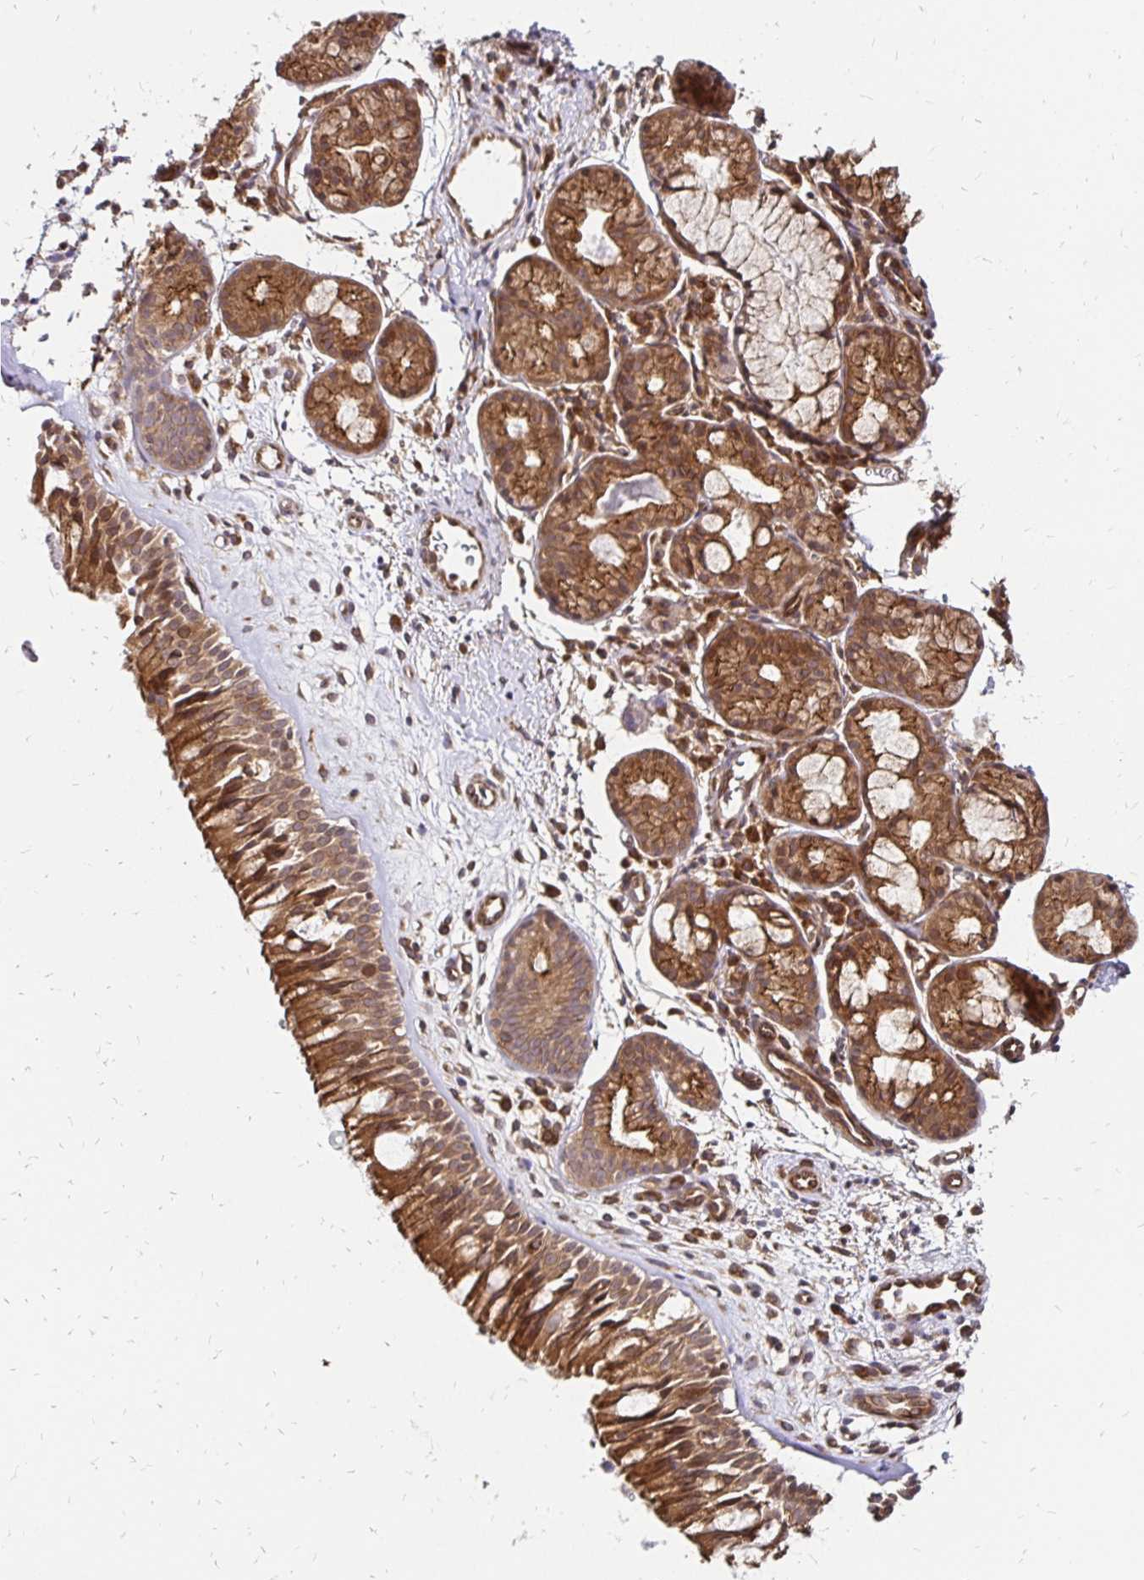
{"staining": {"intensity": "moderate", "quantity": ">75%", "location": "cytoplasmic/membranous"}, "tissue": "nasopharynx", "cell_type": "Respiratory epithelial cells", "image_type": "normal", "snomed": [{"axis": "morphology", "description": "Normal tissue, NOS"}, {"axis": "topography", "description": "Nasopharynx"}], "caption": "A brown stain labels moderate cytoplasmic/membranous staining of a protein in respiratory epithelial cells of normal nasopharynx. (Brightfield microscopy of DAB IHC at high magnification).", "gene": "ZW10", "patient": {"sex": "male", "age": 65}}